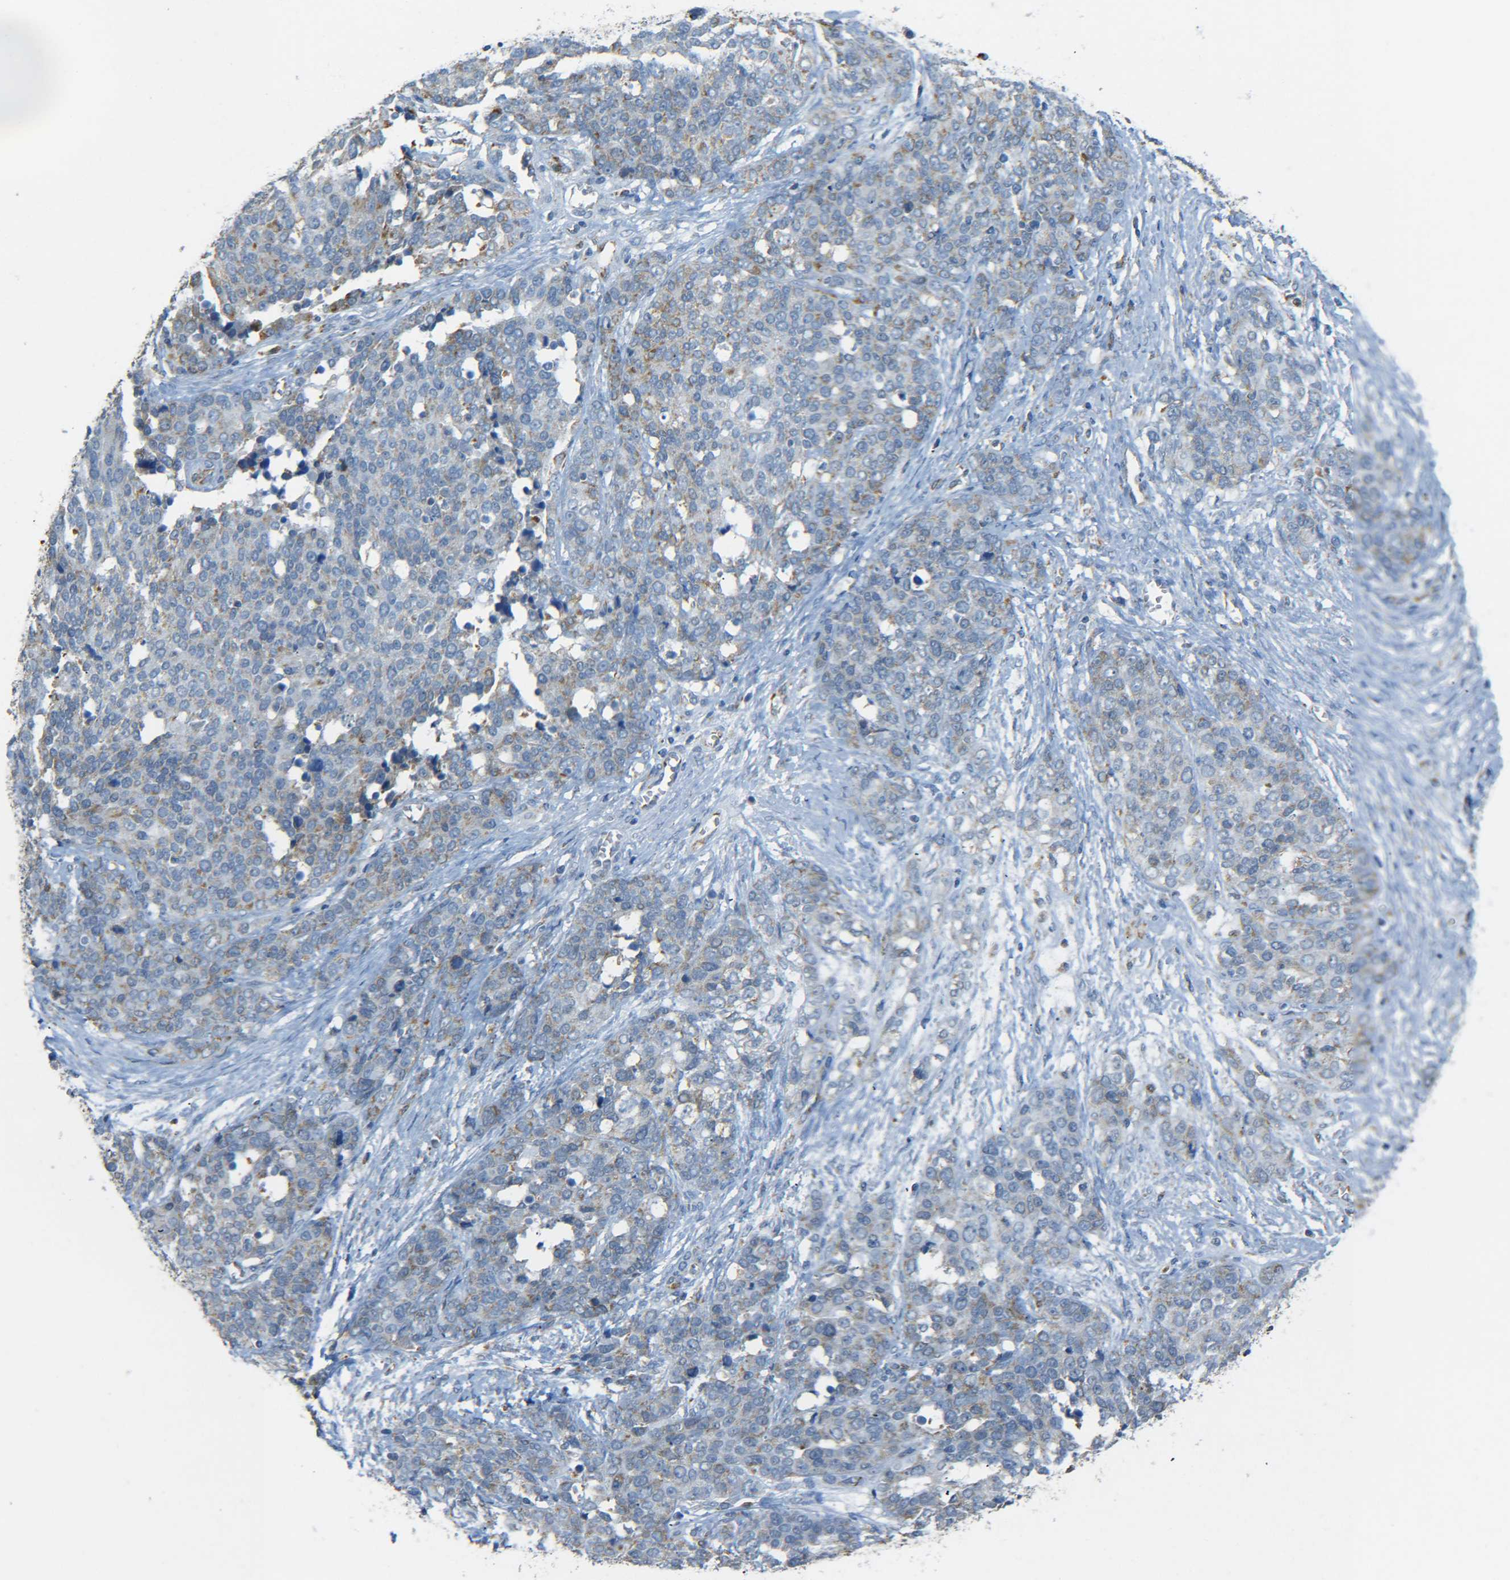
{"staining": {"intensity": "moderate", "quantity": "<25%", "location": "cytoplasmic/membranous"}, "tissue": "ovarian cancer", "cell_type": "Tumor cells", "image_type": "cancer", "snomed": [{"axis": "morphology", "description": "Cystadenocarcinoma, serous, NOS"}, {"axis": "topography", "description": "Ovary"}], "caption": "A micrograph of ovarian serous cystadenocarcinoma stained for a protein reveals moderate cytoplasmic/membranous brown staining in tumor cells. (Stains: DAB (3,3'-diaminobenzidine) in brown, nuclei in blue, Microscopy: brightfield microscopy at high magnification).", "gene": "CYB5R1", "patient": {"sex": "female", "age": 44}}